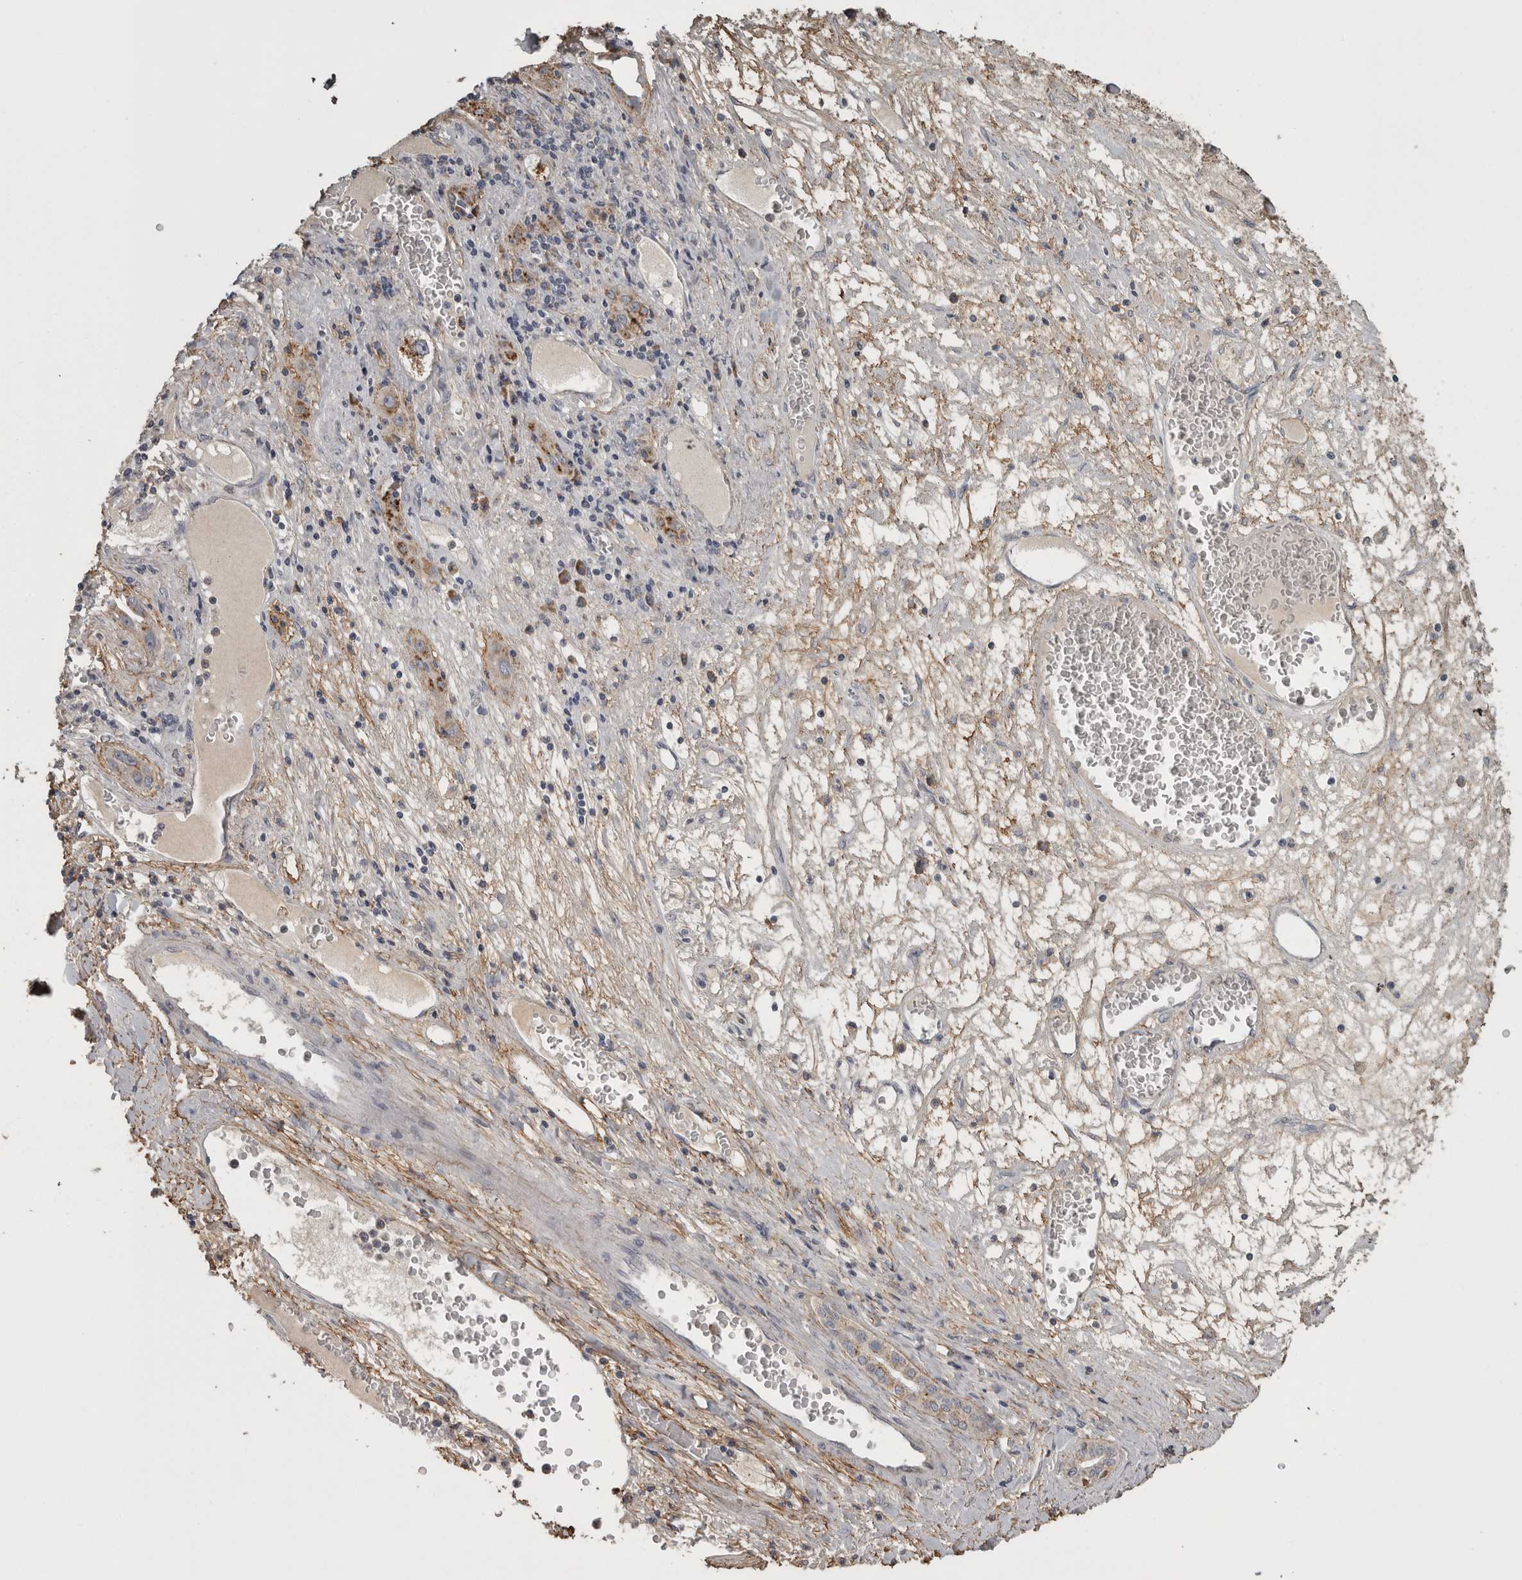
{"staining": {"intensity": "moderate", "quantity": ">75%", "location": "cytoplasmic/membranous"}, "tissue": "liver cancer", "cell_type": "Tumor cells", "image_type": "cancer", "snomed": [{"axis": "morphology", "description": "Carcinoma, Hepatocellular, NOS"}, {"axis": "topography", "description": "Liver"}], "caption": "Immunohistochemistry (IHC) image of neoplastic tissue: human liver cancer (hepatocellular carcinoma) stained using immunohistochemistry (IHC) exhibits medium levels of moderate protein expression localized specifically in the cytoplasmic/membranous of tumor cells, appearing as a cytoplasmic/membranous brown color.", "gene": "FRK", "patient": {"sex": "female", "age": 73}}